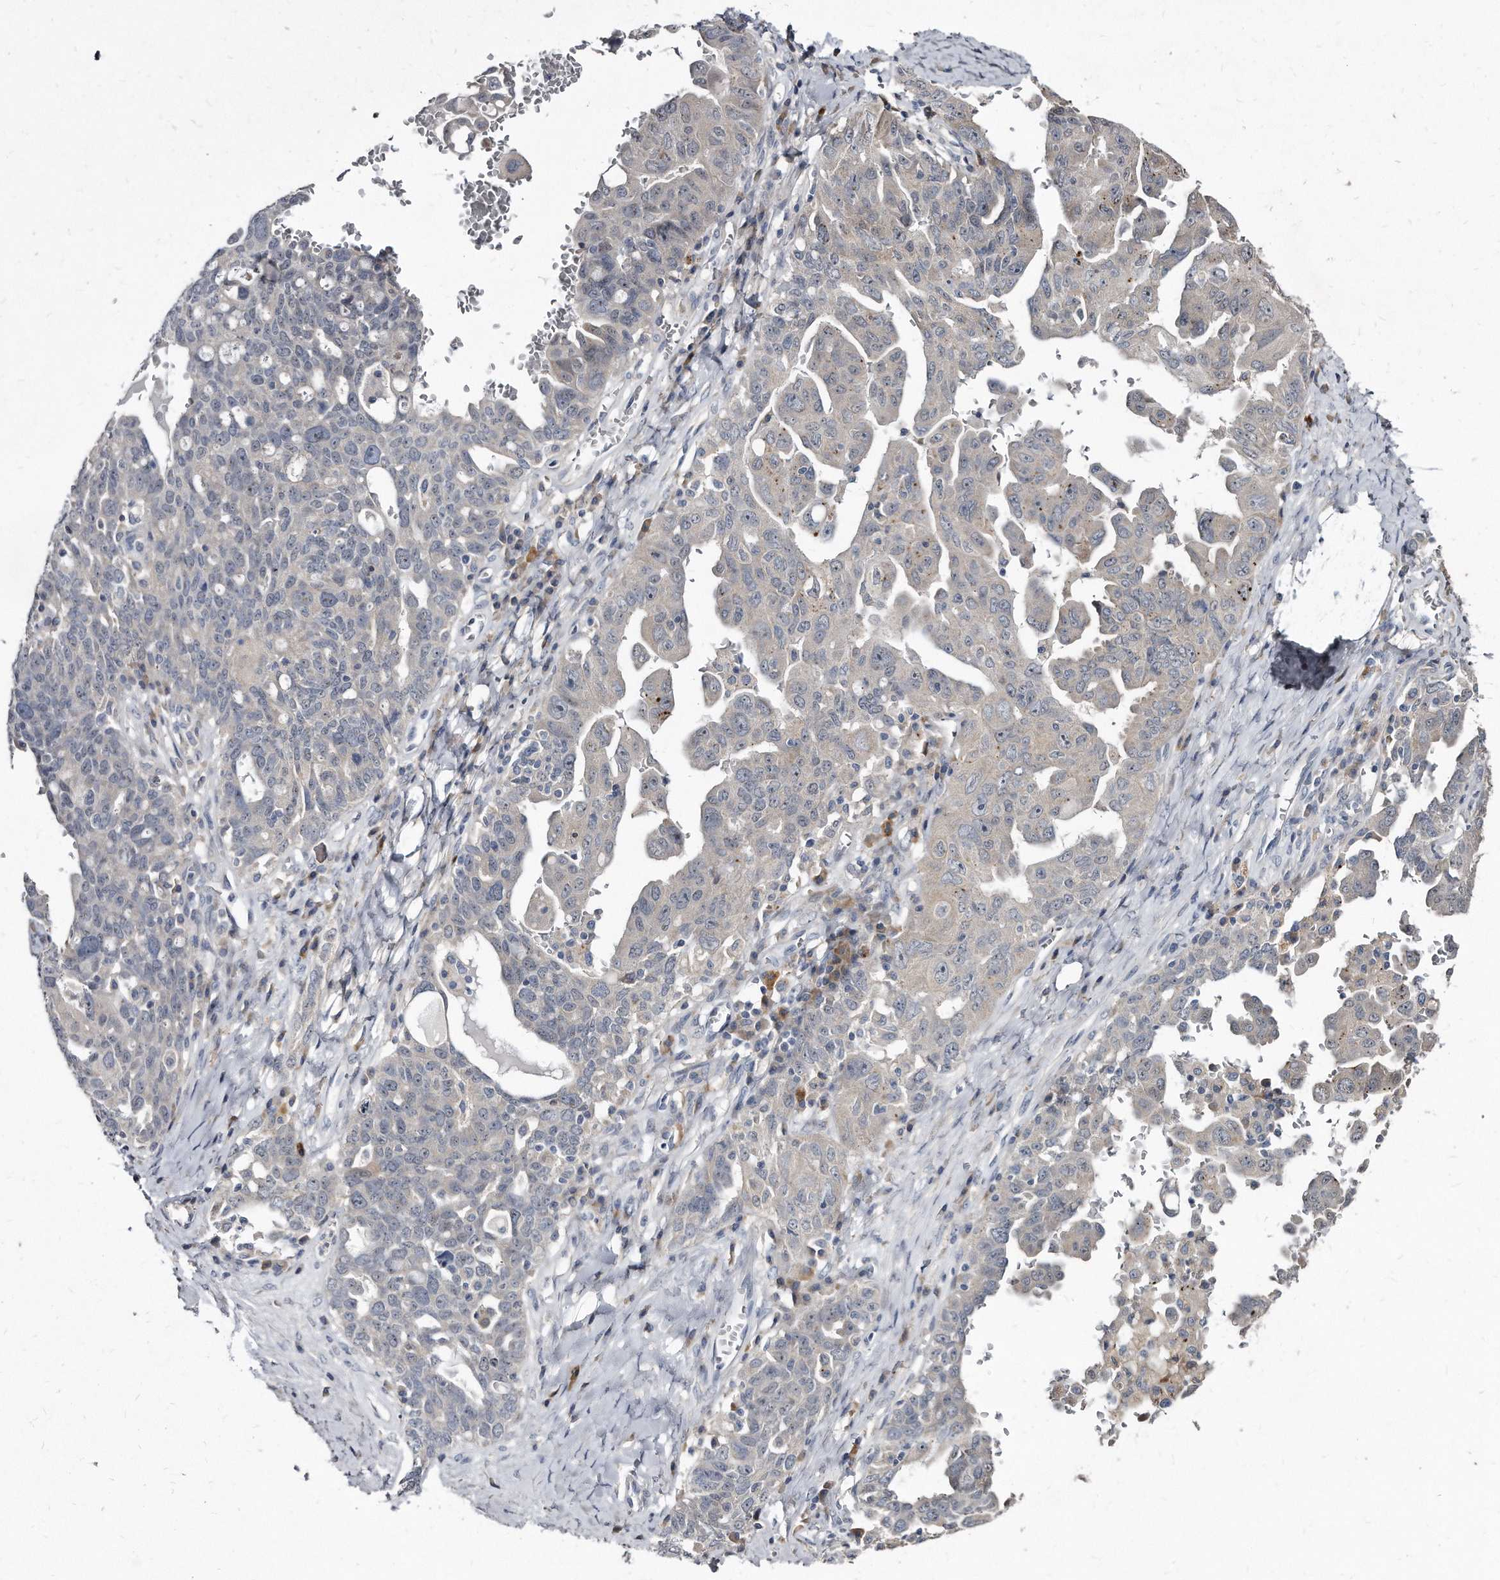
{"staining": {"intensity": "negative", "quantity": "none", "location": "none"}, "tissue": "ovarian cancer", "cell_type": "Tumor cells", "image_type": "cancer", "snomed": [{"axis": "morphology", "description": "Carcinoma, endometroid"}, {"axis": "topography", "description": "Ovary"}], "caption": "There is no significant expression in tumor cells of ovarian cancer (endometroid carcinoma).", "gene": "KLHDC3", "patient": {"sex": "female", "age": 62}}